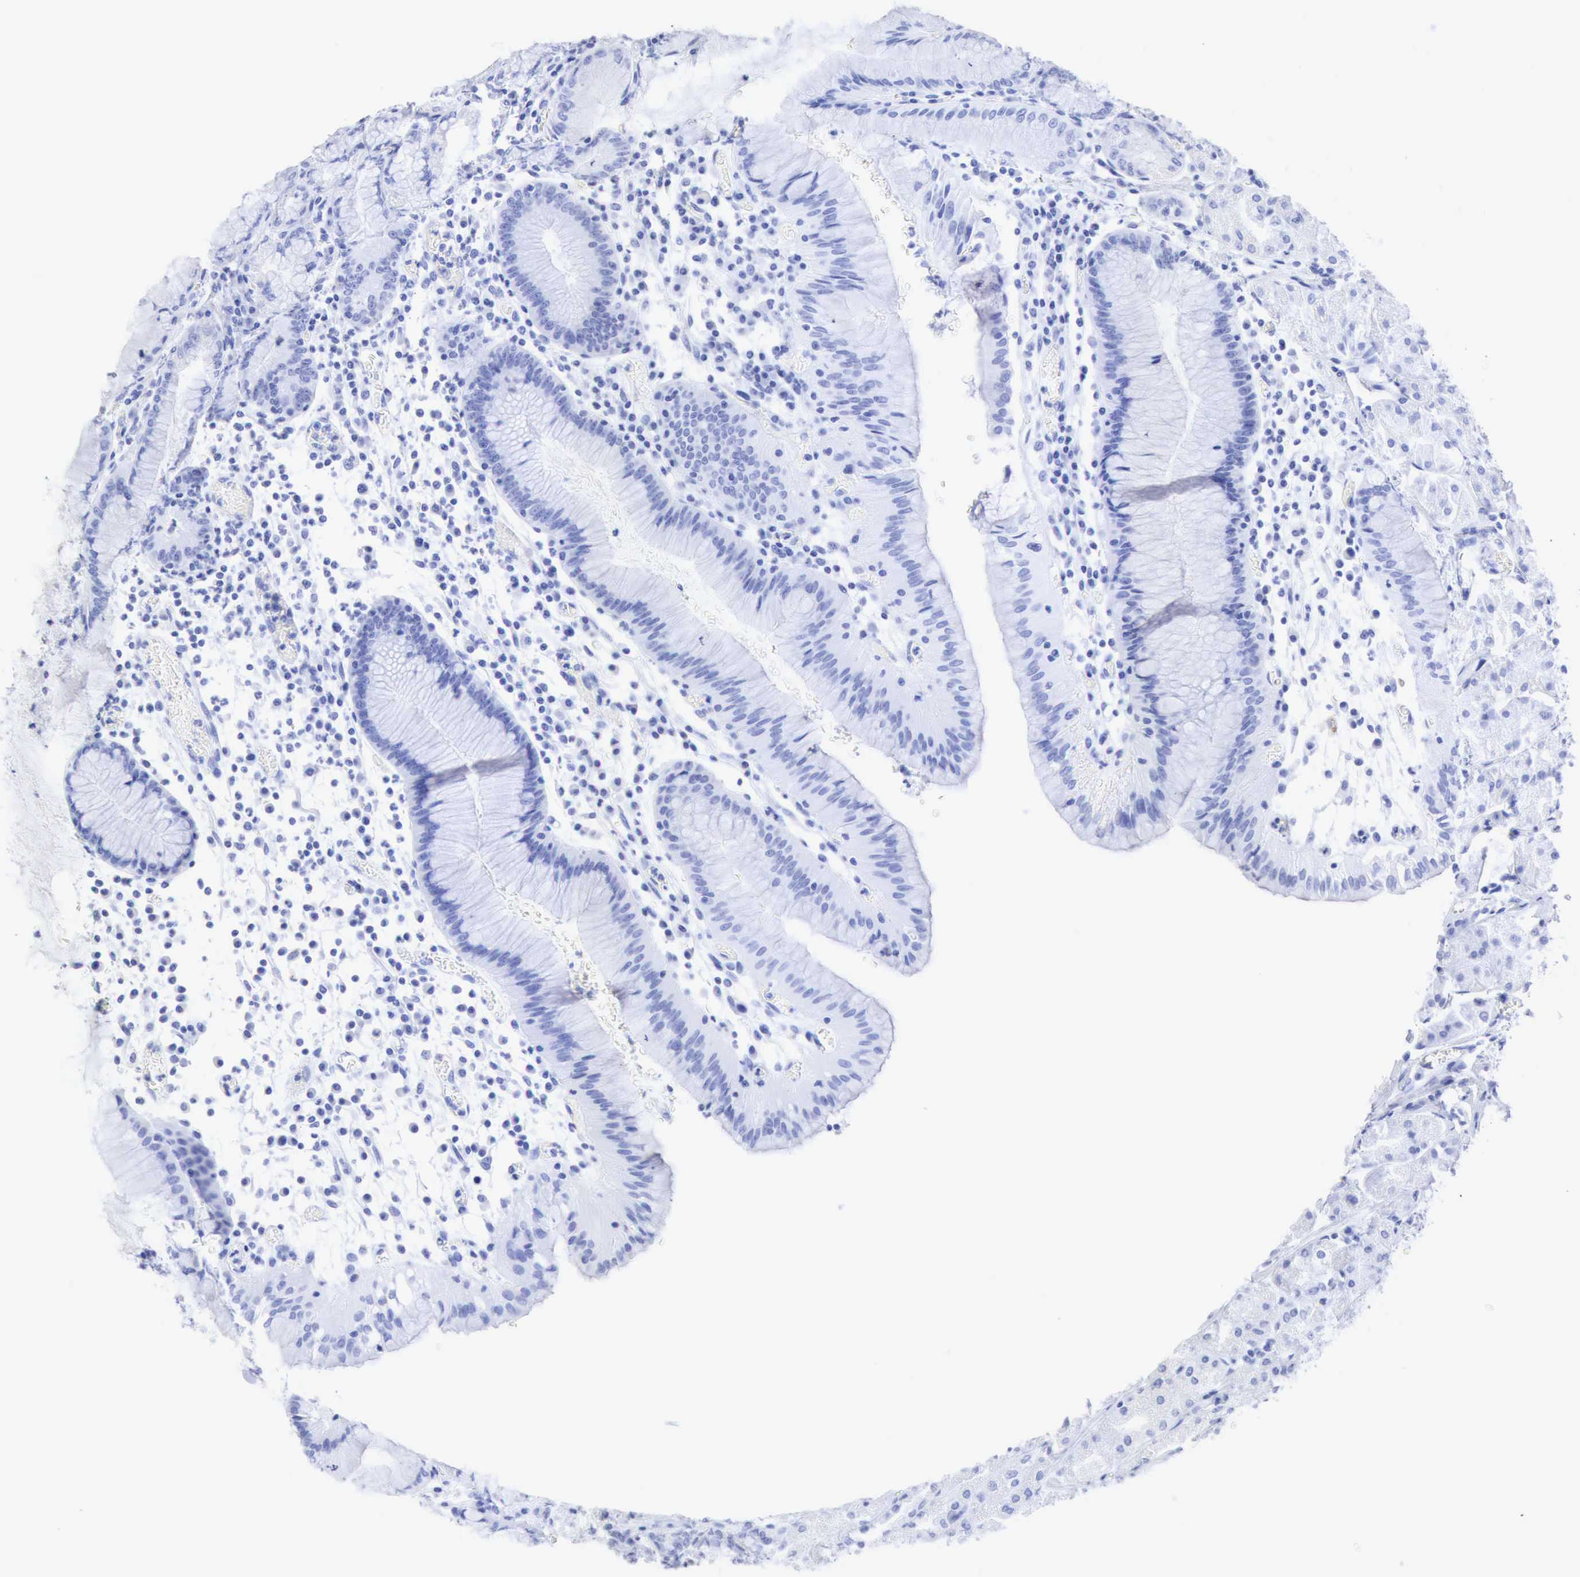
{"staining": {"intensity": "negative", "quantity": "none", "location": "none"}, "tissue": "stomach", "cell_type": "Glandular cells", "image_type": "normal", "snomed": [{"axis": "morphology", "description": "Normal tissue, NOS"}, {"axis": "topography", "description": "Stomach, lower"}], "caption": "Protein analysis of benign stomach demonstrates no significant positivity in glandular cells.", "gene": "KRT6B", "patient": {"sex": "female", "age": 73}}